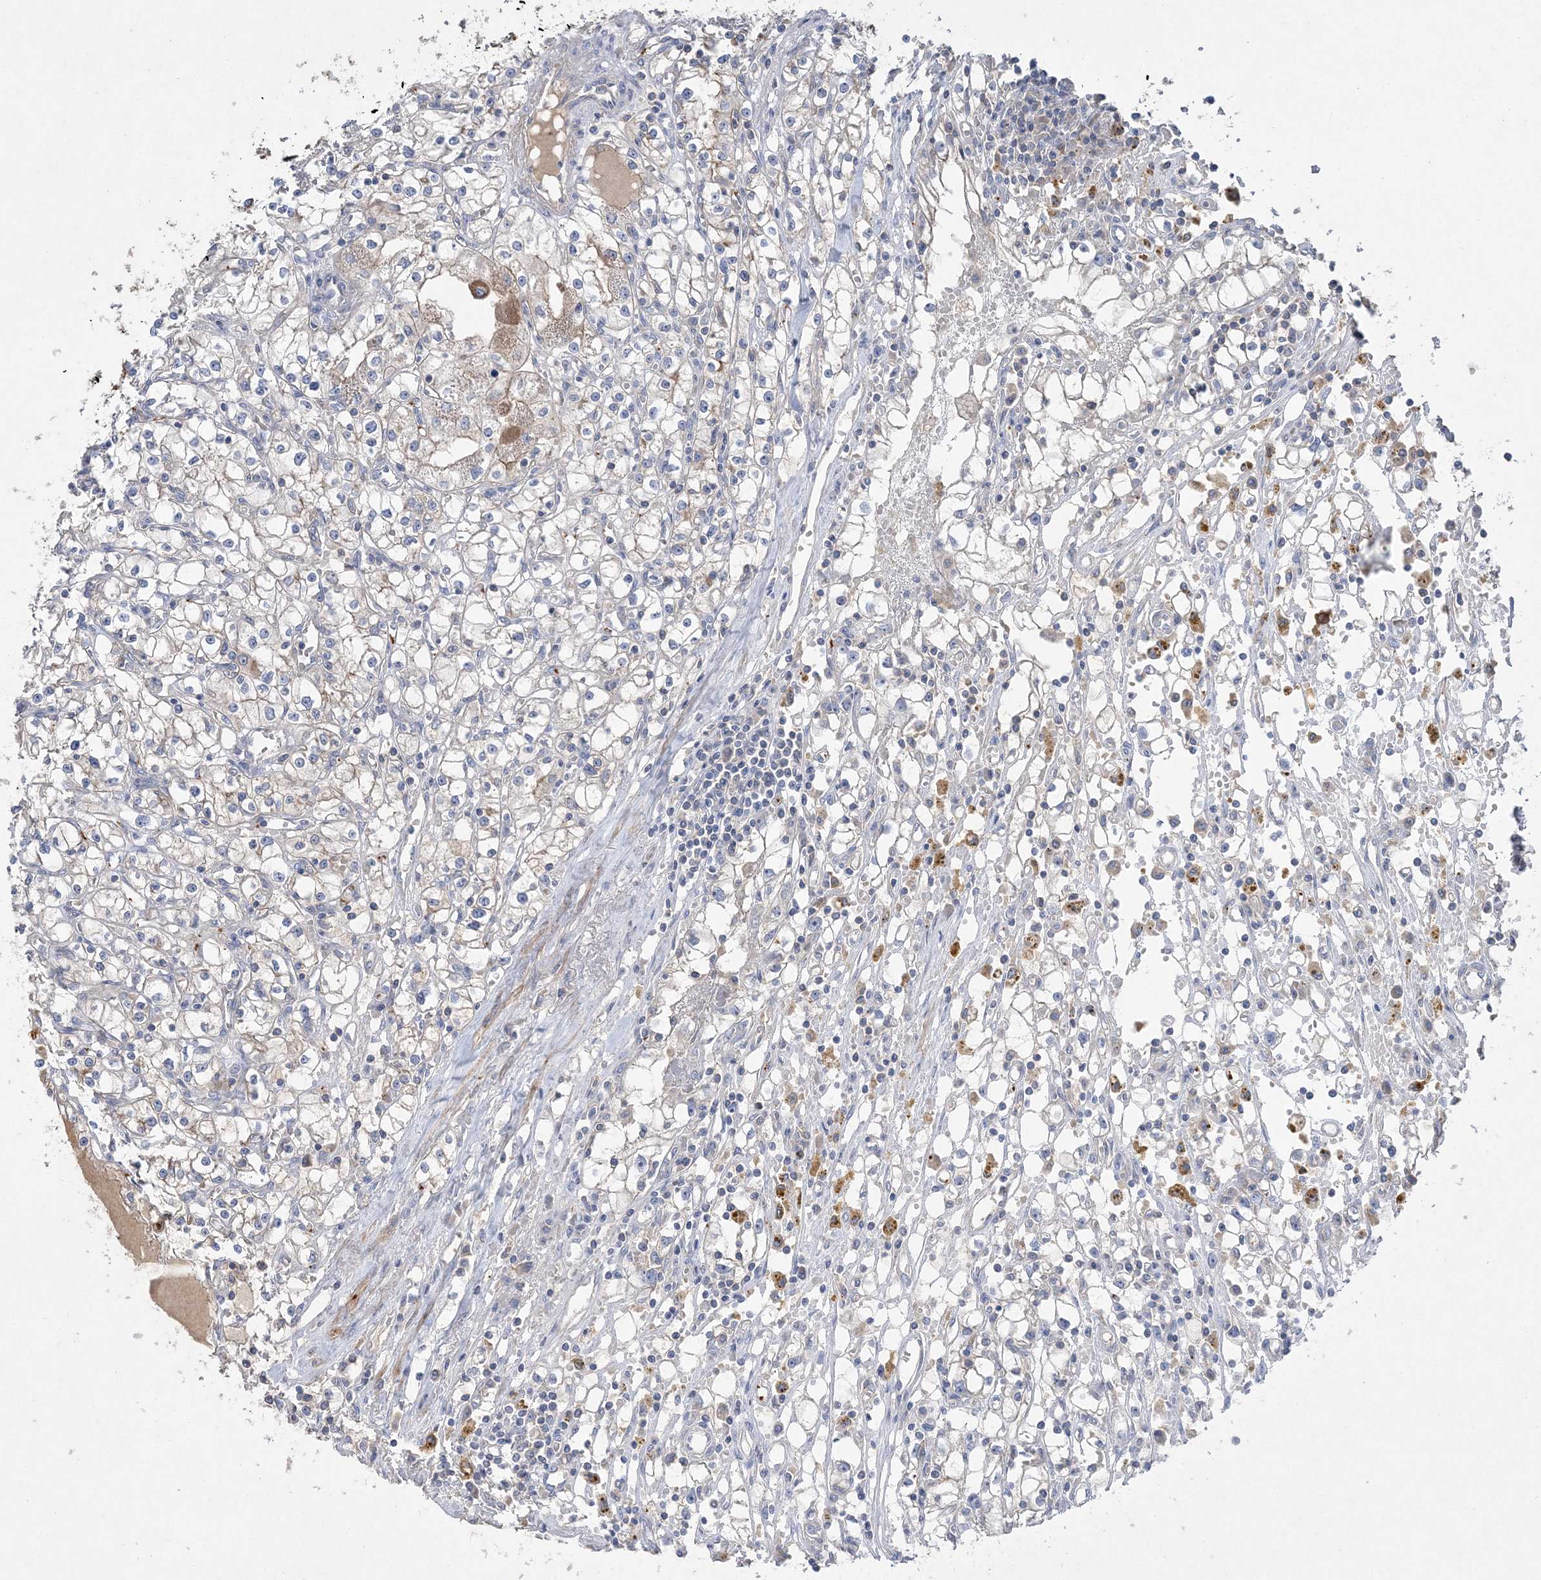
{"staining": {"intensity": "negative", "quantity": "none", "location": "none"}, "tissue": "renal cancer", "cell_type": "Tumor cells", "image_type": "cancer", "snomed": [{"axis": "morphology", "description": "Adenocarcinoma, NOS"}, {"axis": "topography", "description": "Kidney"}], "caption": "An IHC photomicrograph of renal adenocarcinoma is shown. There is no staining in tumor cells of renal adenocarcinoma.", "gene": "ADCK2", "patient": {"sex": "male", "age": 56}}